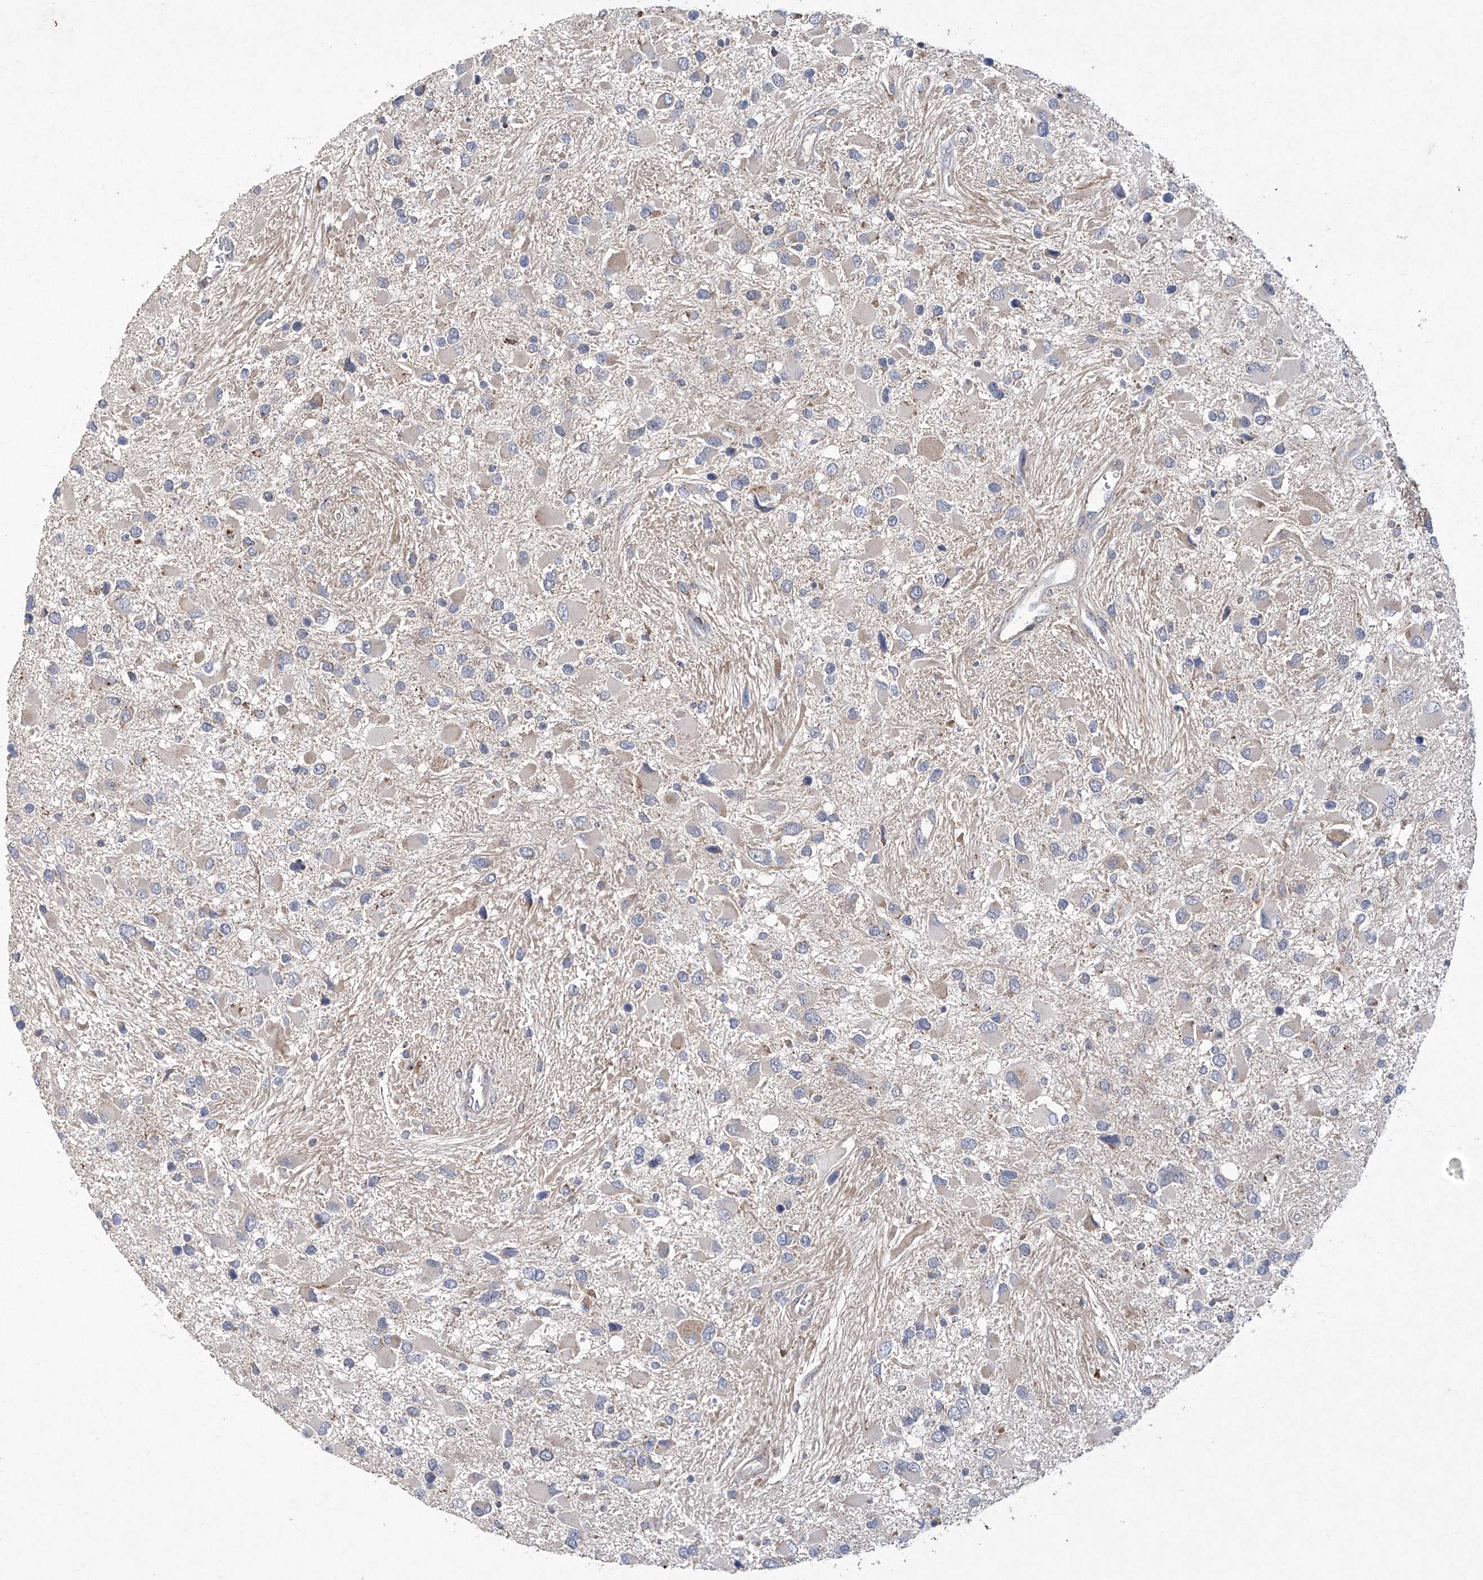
{"staining": {"intensity": "negative", "quantity": "none", "location": "none"}, "tissue": "glioma", "cell_type": "Tumor cells", "image_type": "cancer", "snomed": [{"axis": "morphology", "description": "Glioma, malignant, High grade"}, {"axis": "topography", "description": "Brain"}], "caption": "High magnification brightfield microscopy of glioma stained with DAB (3,3'-diaminobenzidine) (brown) and counterstained with hematoxylin (blue): tumor cells show no significant positivity. (Stains: DAB immunohistochemistry with hematoxylin counter stain, Microscopy: brightfield microscopy at high magnification).", "gene": "TRIM60", "patient": {"sex": "male", "age": 53}}